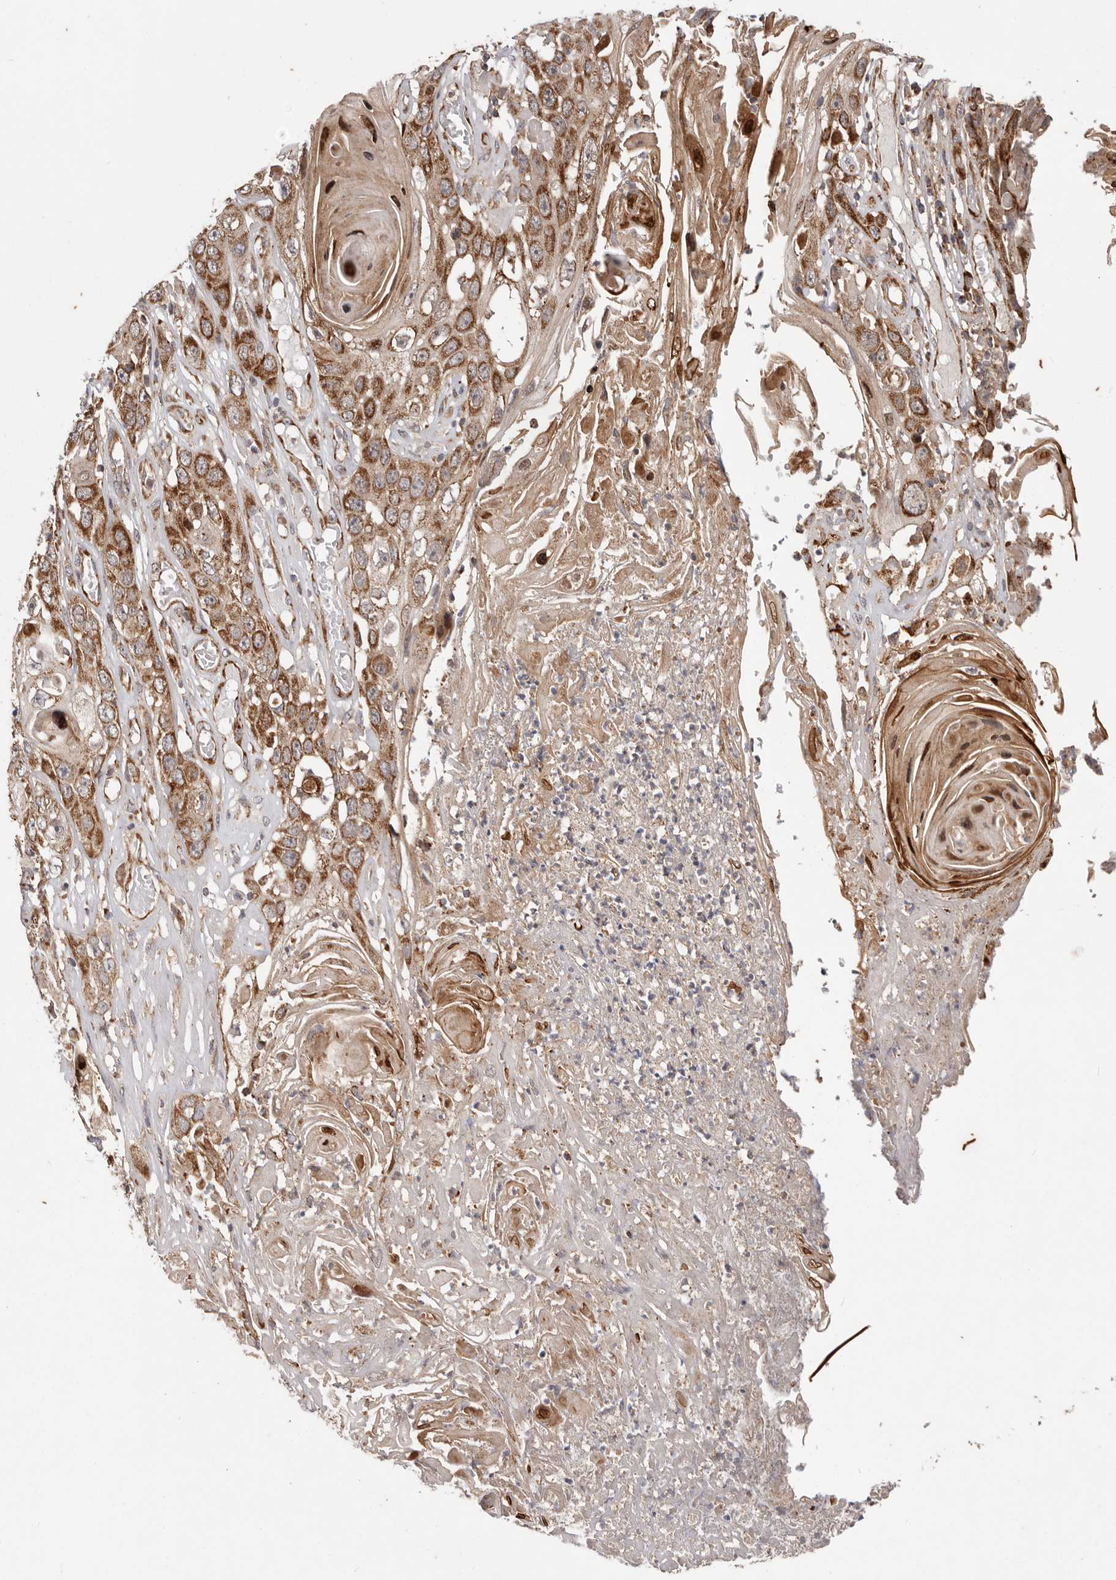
{"staining": {"intensity": "strong", "quantity": ">75%", "location": "cytoplasmic/membranous"}, "tissue": "skin cancer", "cell_type": "Tumor cells", "image_type": "cancer", "snomed": [{"axis": "morphology", "description": "Squamous cell carcinoma, NOS"}, {"axis": "topography", "description": "Skin"}], "caption": "The image shows staining of skin squamous cell carcinoma, revealing strong cytoplasmic/membranous protein staining (brown color) within tumor cells.", "gene": "MRPS10", "patient": {"sex": "male", "age": 55}}